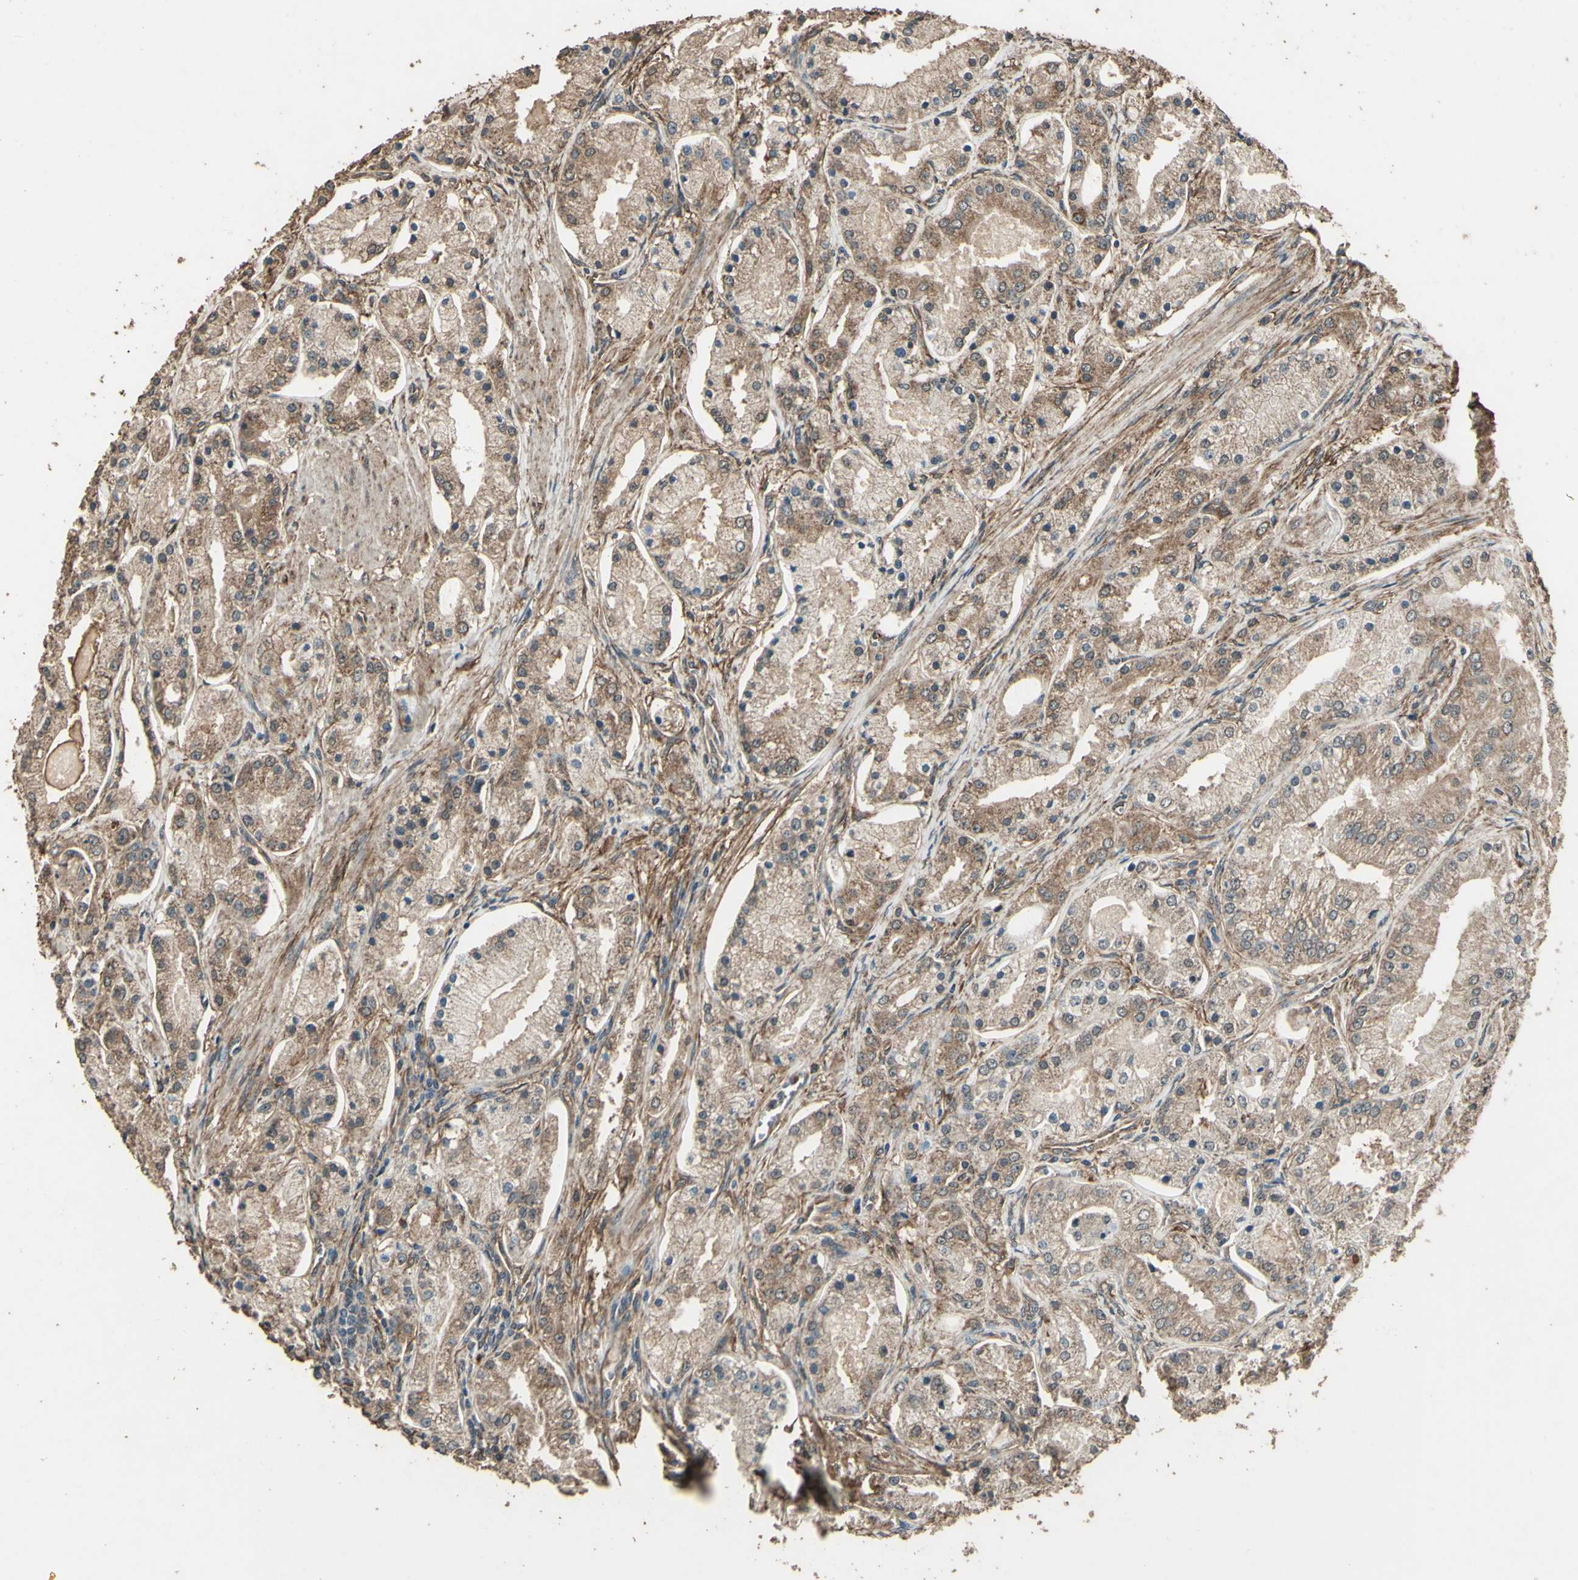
{"staining": {"intensity": "moderate", "quantity": ">75%", "location": "cytoplasmic/membranous"}, "tissue": "prostate cancer", "cell_type": "Tumor cells", "image_type": "cancer", "snomed": [{"axis": "morphology", "description": "Adenocarcinoma, High grade"}, {"axis": "topography", "description": "Prostate"}], "caption": "DAB (3,3'-diaminobenzidine) immunohistochemical staining of prostate cancer (adenocarcinoma (high-grade)) reveals moderate cytoplasmic/membranous protein expression in approximately >75% of tumor cells.", "gene": "TSPO", "patient": {"sex": "male", "age": 66}}